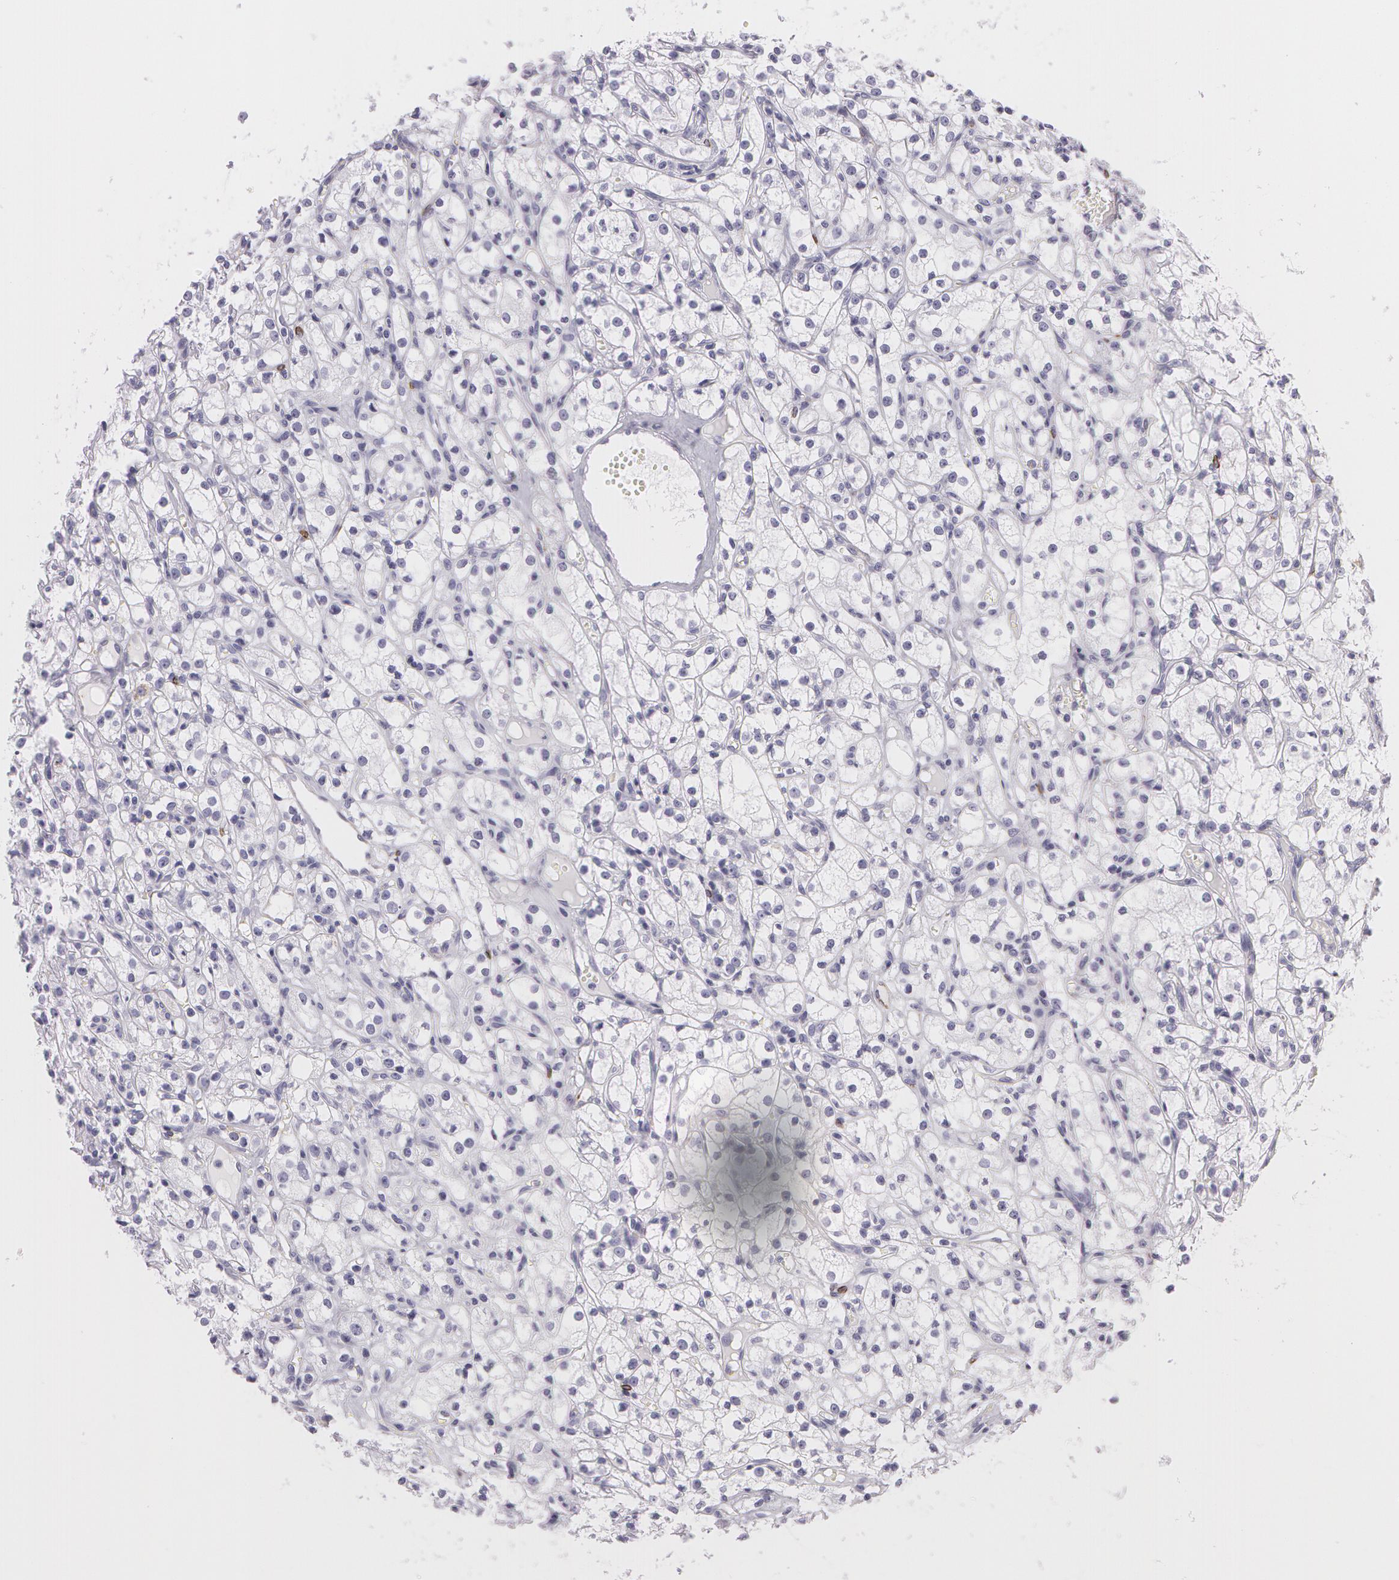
{"staining": {"intensity": "negative", "quantity": "none", "location": "none"}, "tissue": "renal cancer", "cell_type": "Tumor cells", "image_type": "cancer", "snomed": [{"axis": "morphology", "description": "Adenocarcinoma, NOS"}, {"axis": "topography", "description": "Kidney"}], "caption": "Renal cancer was stained to show a protein in brown. There is no significant positivity in tumor cells. The staining was performed using DAB to visualize the protein expression in brown, while the nuclei were stained in blue with hematoxylin (Magnification: 20x).", "gene": "SNCG", "patient": {"sex": "male", "age": 61}}